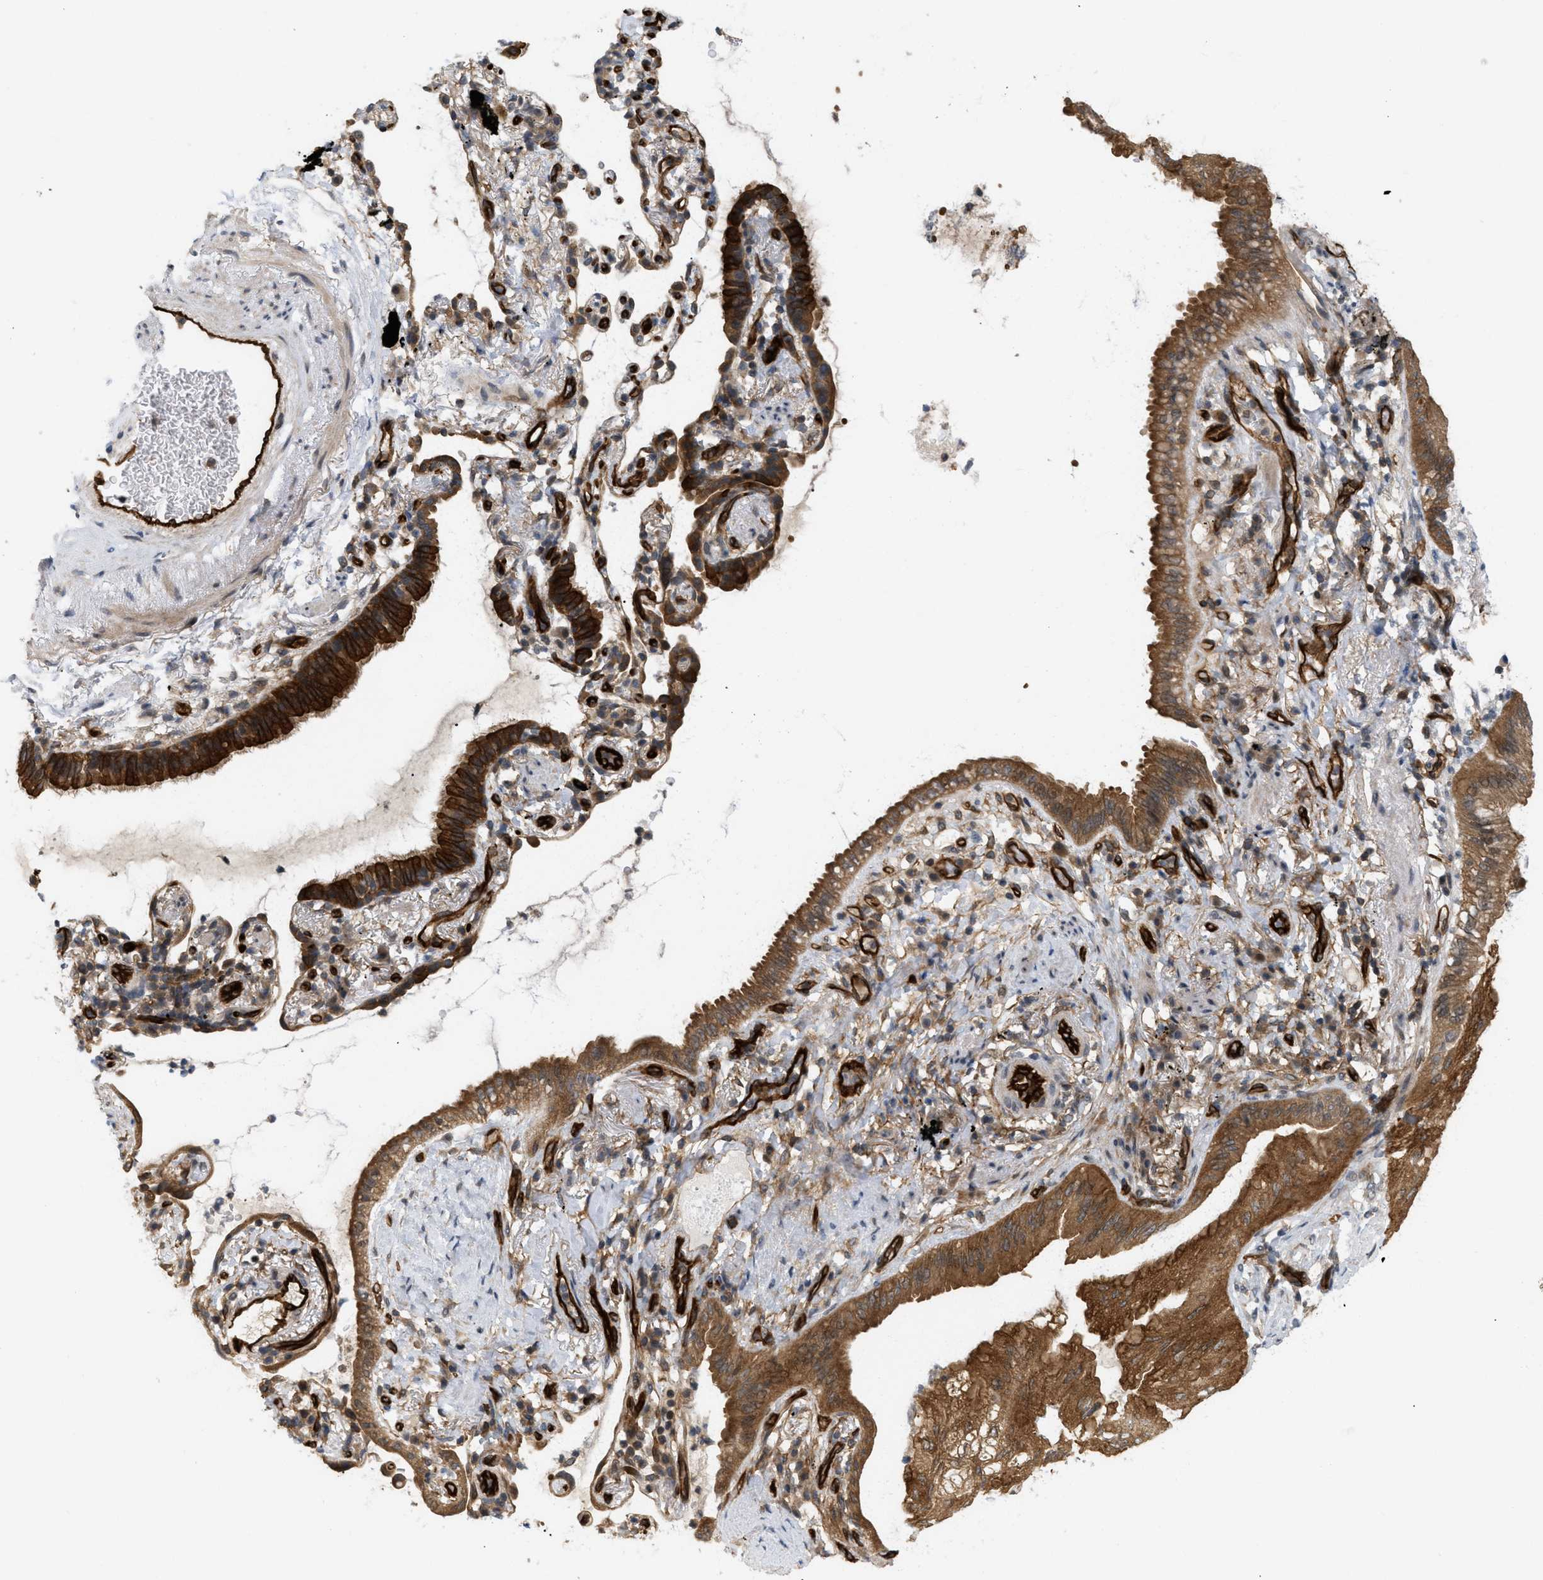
{"staining": {"intensity": "strong", "quantity": ">75%", "location": "cytoplasmic/membranous"}, "tissue": "lung cancer", "cell_type": "Tumor cells", "image_type": "cancer", "snomed": [{"axis": "morphology", "description": "Normal tissue, NOS"}, {"axis": "morphology", "description": "Adenocarcinoma, NOS"}, {"axis": "topography", "description": "Bronchus"}, {"axis": "topography", "description": "Lung"}], "caption": "There is high levels of strong cytoplasmic/membranous staining in tumor cells of lung cancer, as demonstrated by immunohistochemical staining (brown color).", "gene": "PALMD", "patient": {"sex": "female", "age": 70}}